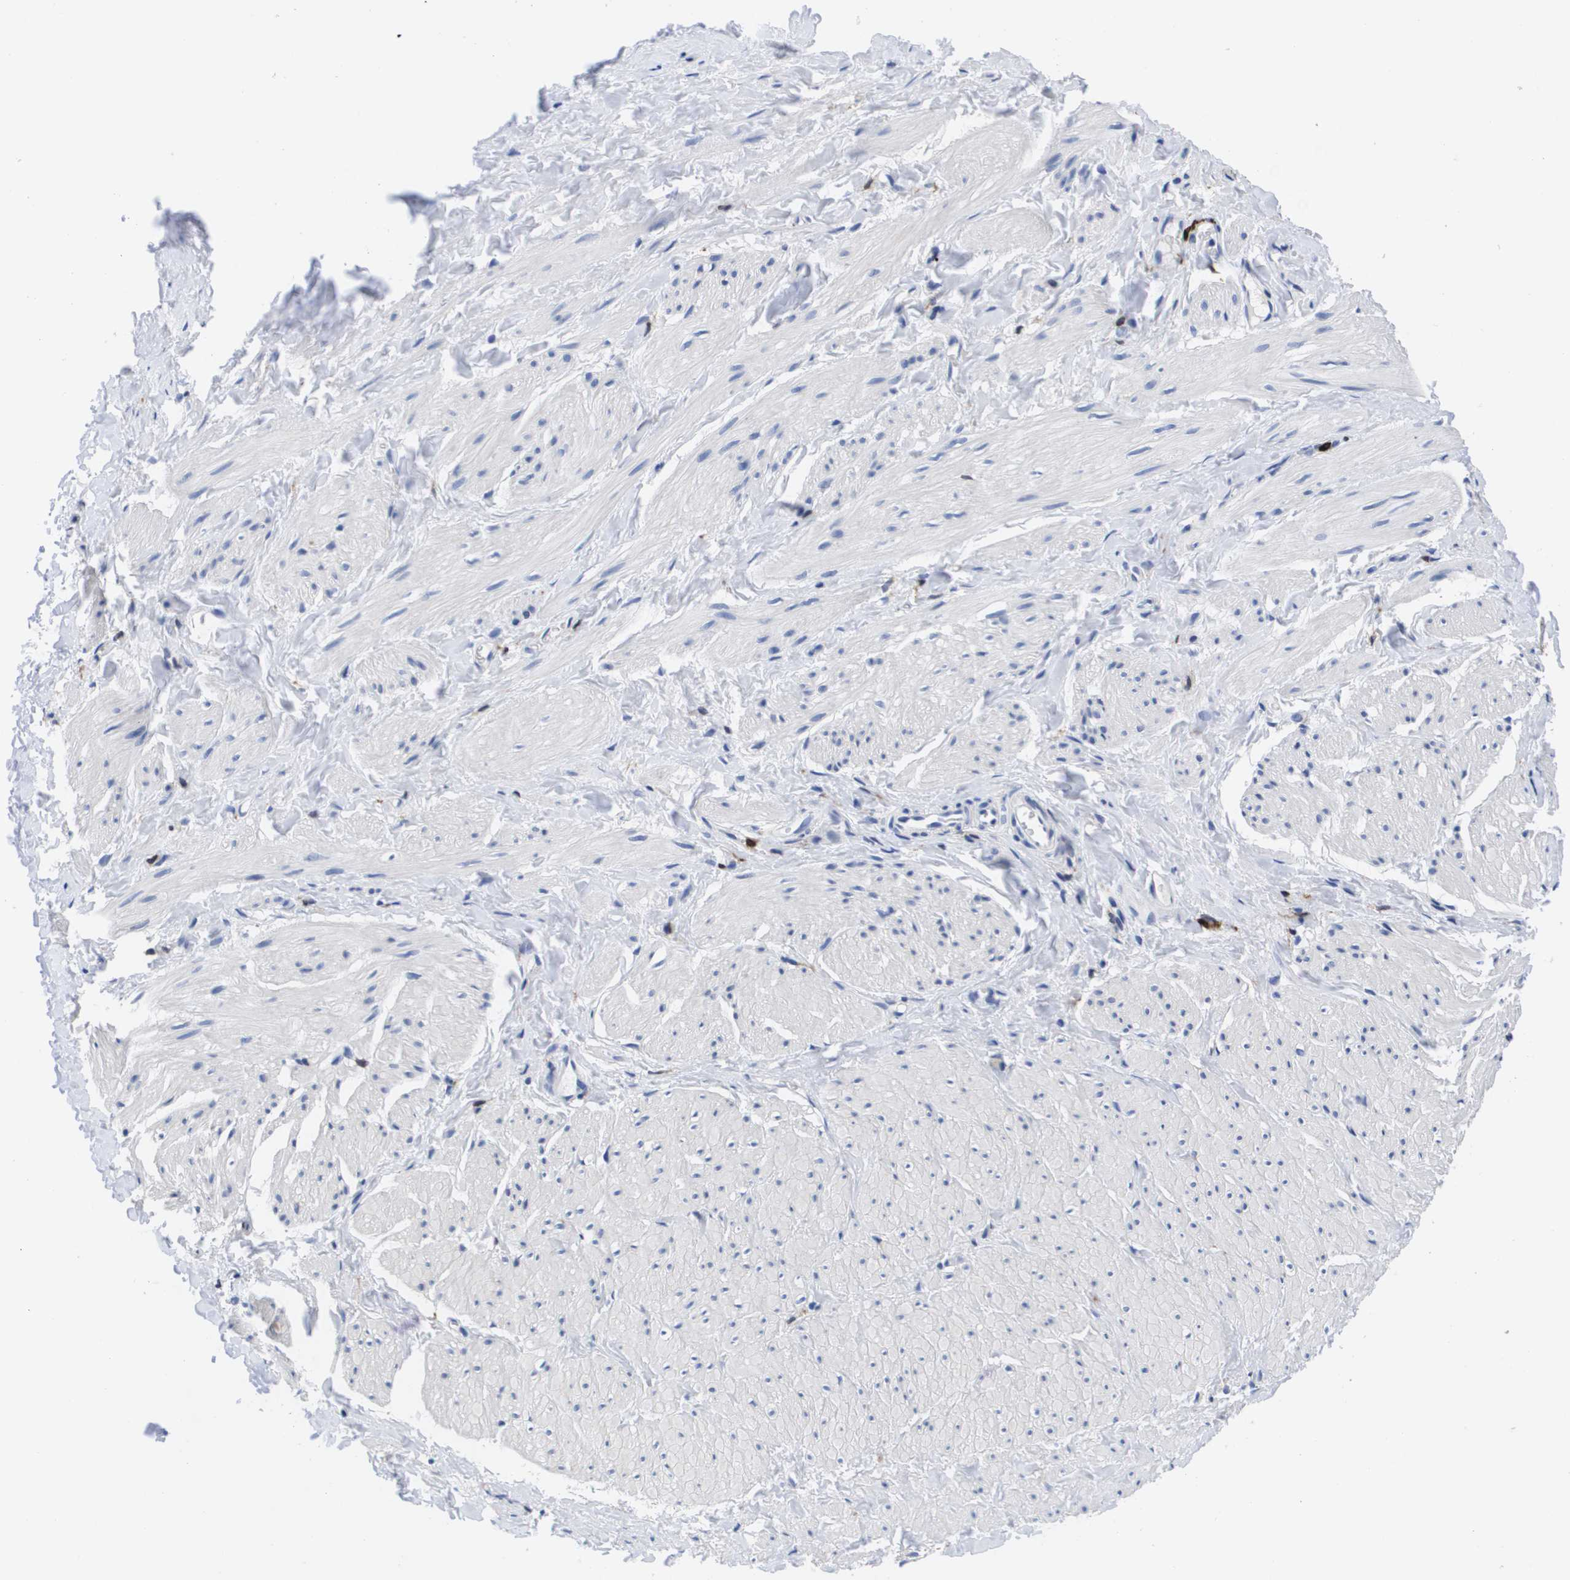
{"staining": {"intensity": "negative", "quantity": "none", "location": "none"}, "tissue": "smooth muscle", "cell_type": "Smooth muscle cells", "image_type": "normal", "snomed": [{"axis": "morphology", "description": "Normal tissue, NOS"}, {"axis": "topography", "description": "Smooth muscle"}], "caption": "This is an IHC photomicrograph of benign smooth muscle. There is no expression in smooth muscle cells.", "gene": "HMOX1", "patient": {"sex": "male", "age": 16}}